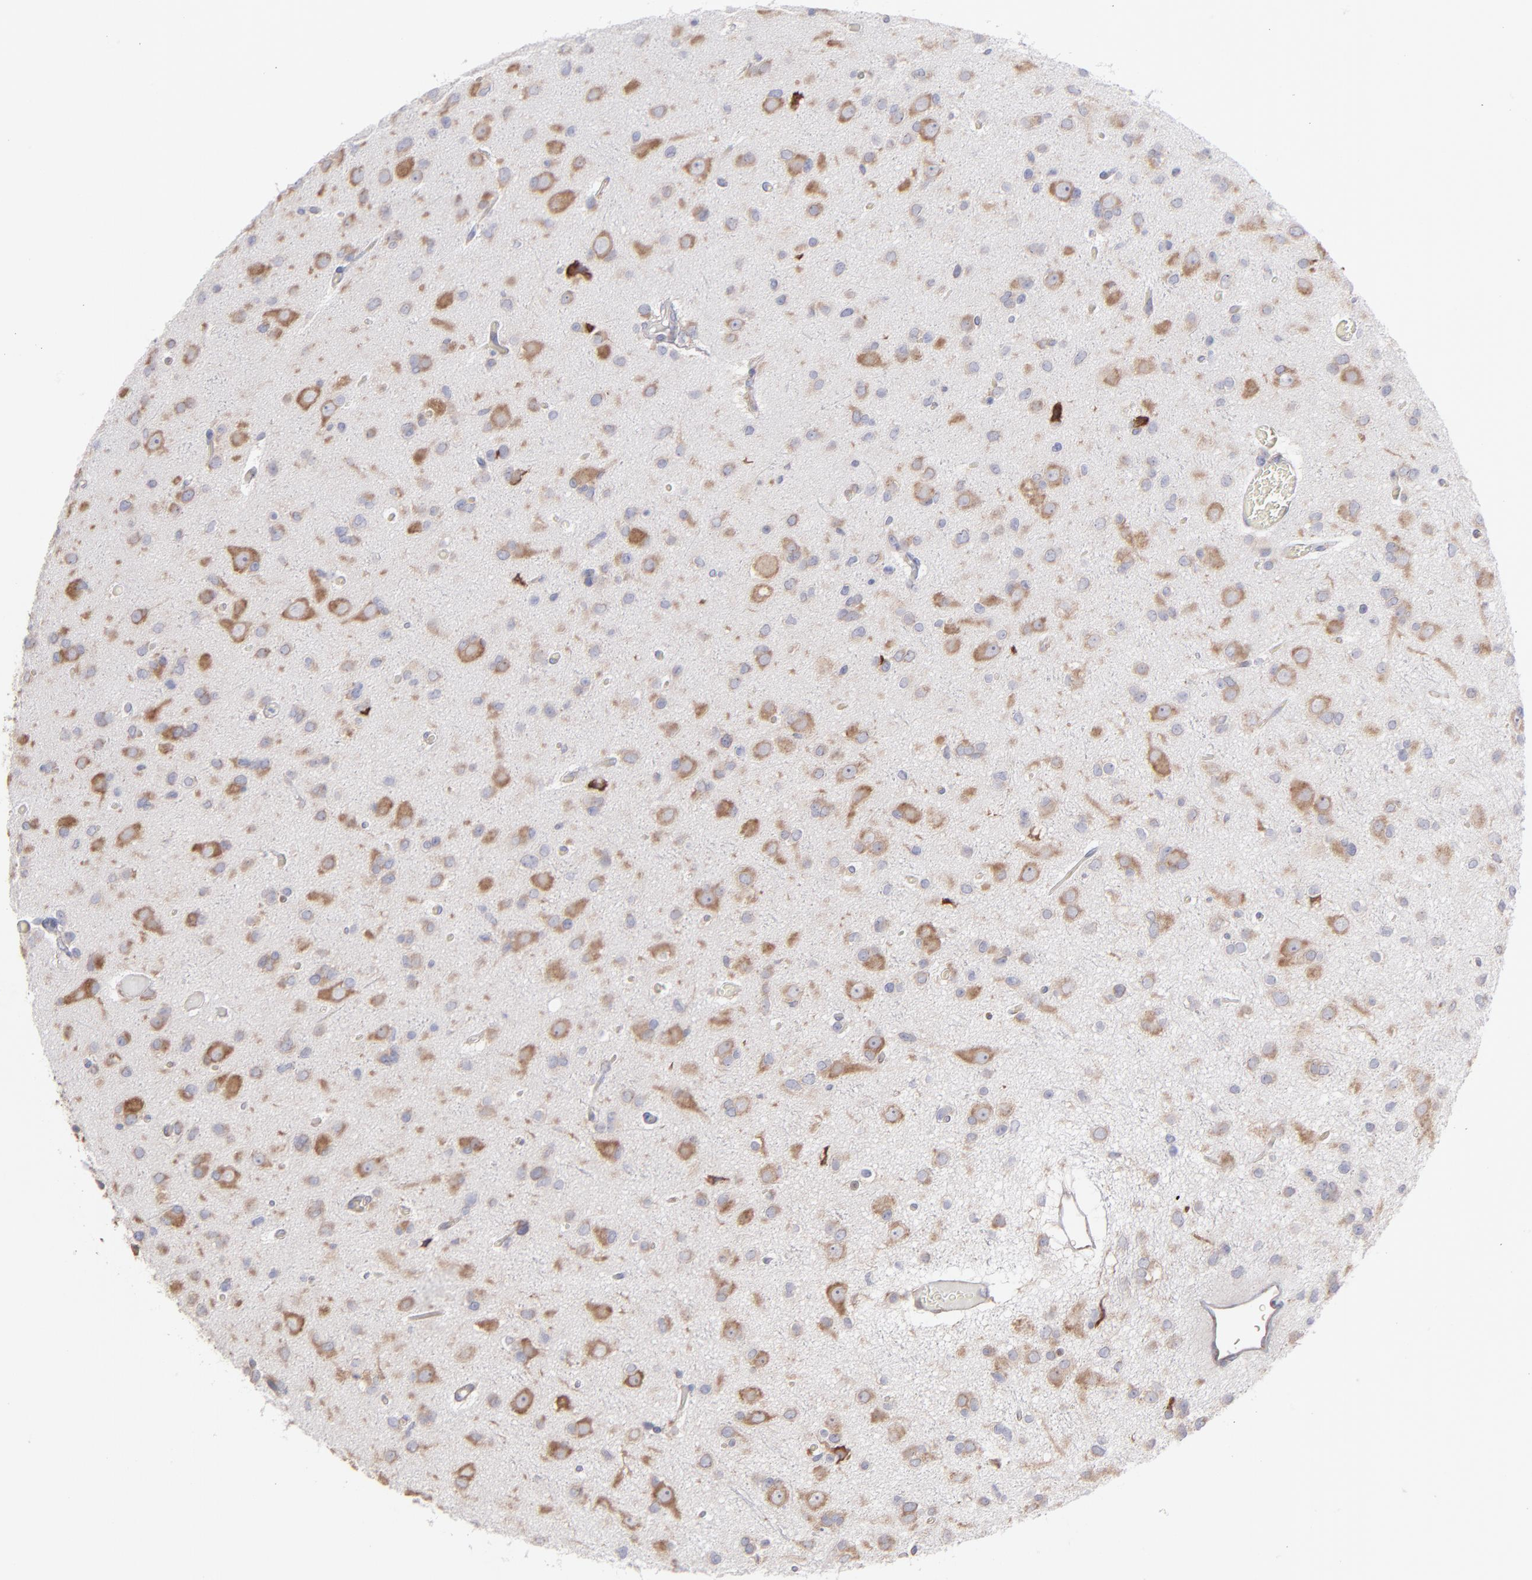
{"staining": {"intensity": "moderate", "quantity": ">75%", "location": "cytoplasmic/membranous"}, "tissue": "glioma", "cell_type": "Tumor cells", "image_type": "cancer", "snomed": [{"axis": "morphology", "description": "Glioma, malignant, Low grade"}, {"axis": "topography", "description": "Brain"}], "caption": "Tumor cells reveal medium levels of moderate cytoplasmic/membranous staining in about >75% of cells in glioma.", "gene": "RPLP0", "patient": {"sex": "male", "age": 42}}